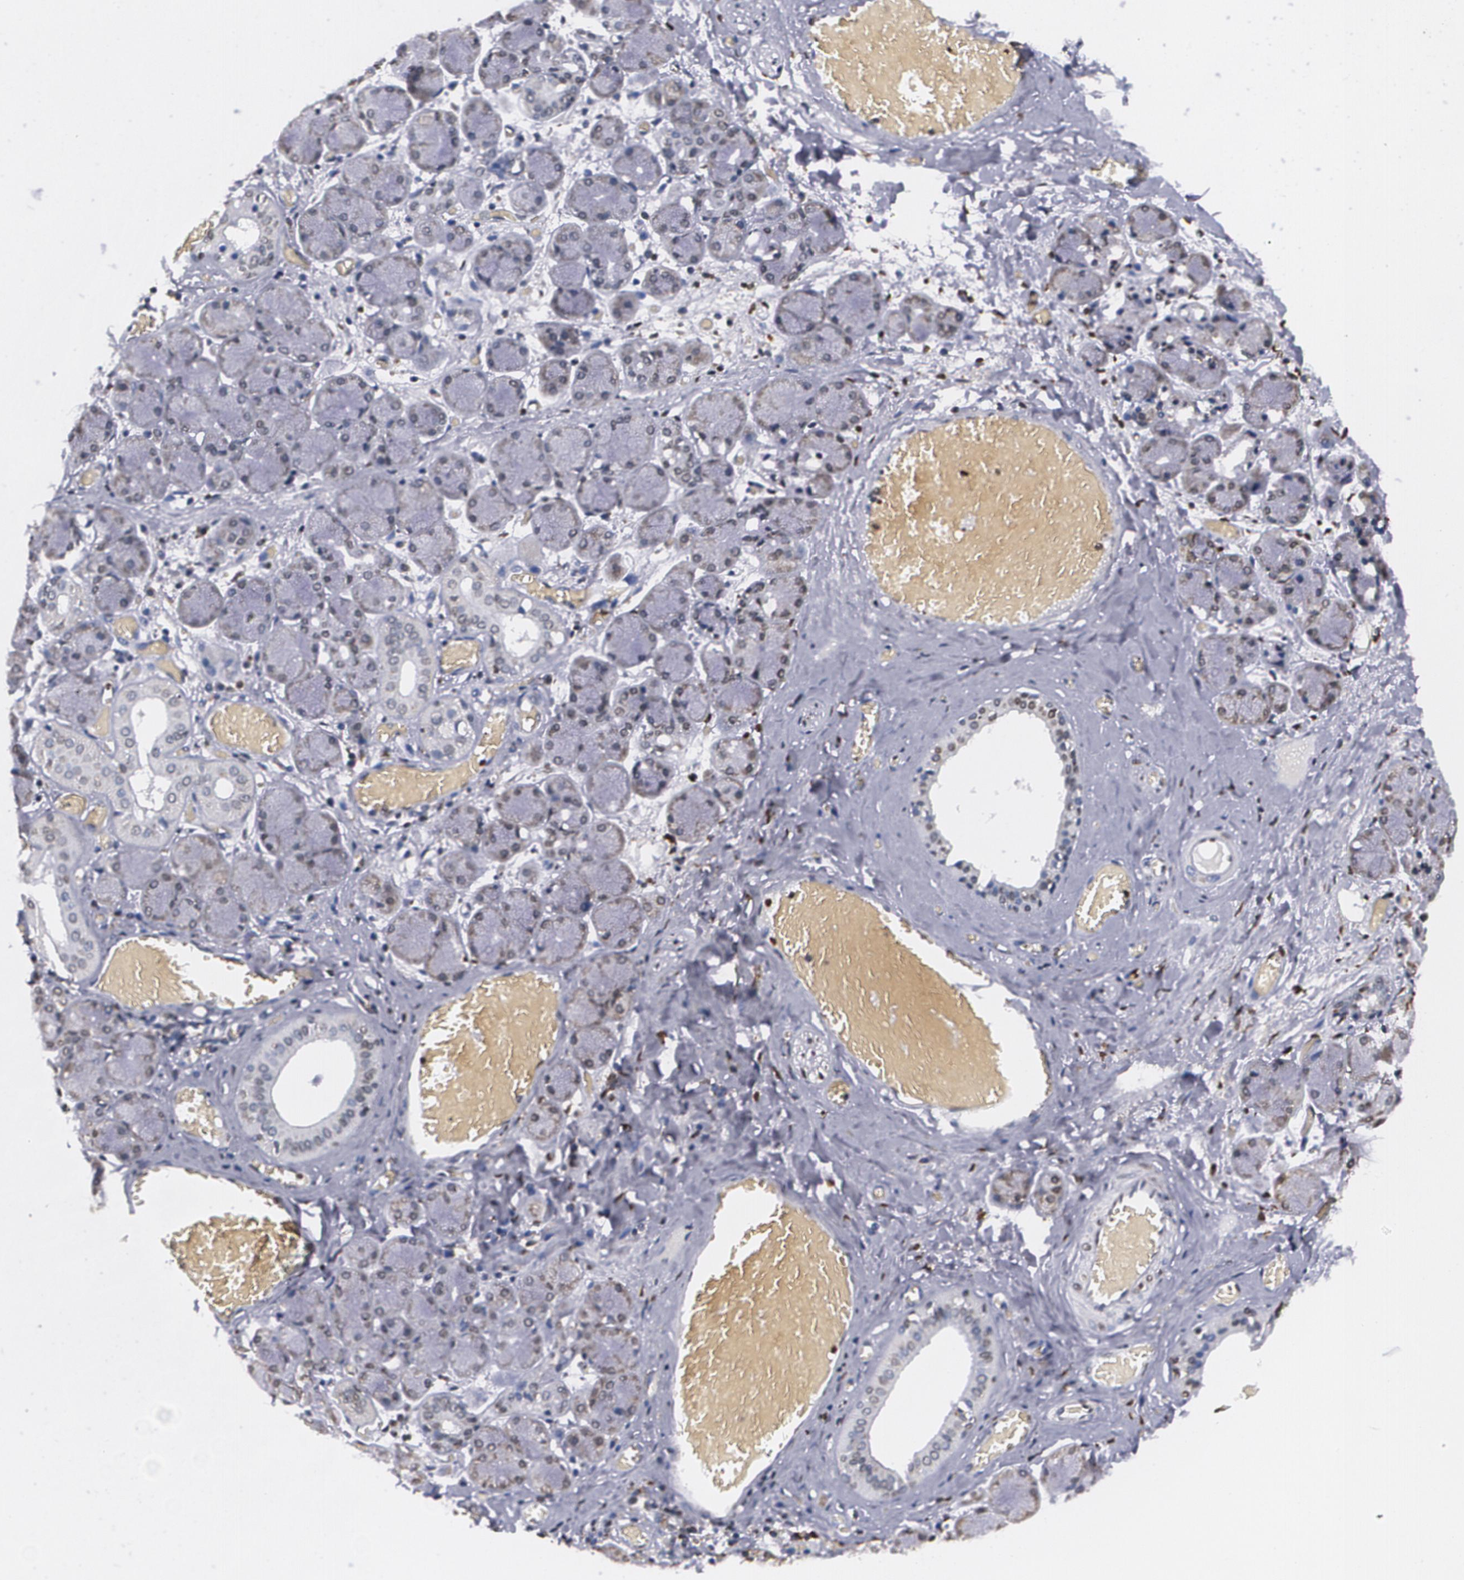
{"staining": {"intensity": "weak", "quantity": "25%-75%", "location": "nuclear"}, "tissue": "salivary gland", "cell_type": "Glandular cells", "image_type": "normal", "snomed": [{"axis": "morphology", "description": "Normal tissue, NOS"}, {"axis": "topography", "description": "Salivary gland"}], "caption": "Immunohistochemistry image of unremarkable human salivary gland stained for a protein (brown), which exhibits low levels of weak nuclear positivity in about 25%-75% of glandular cells.", "gene": "MVP", "patient": {"sex": "female", "age": 24}}